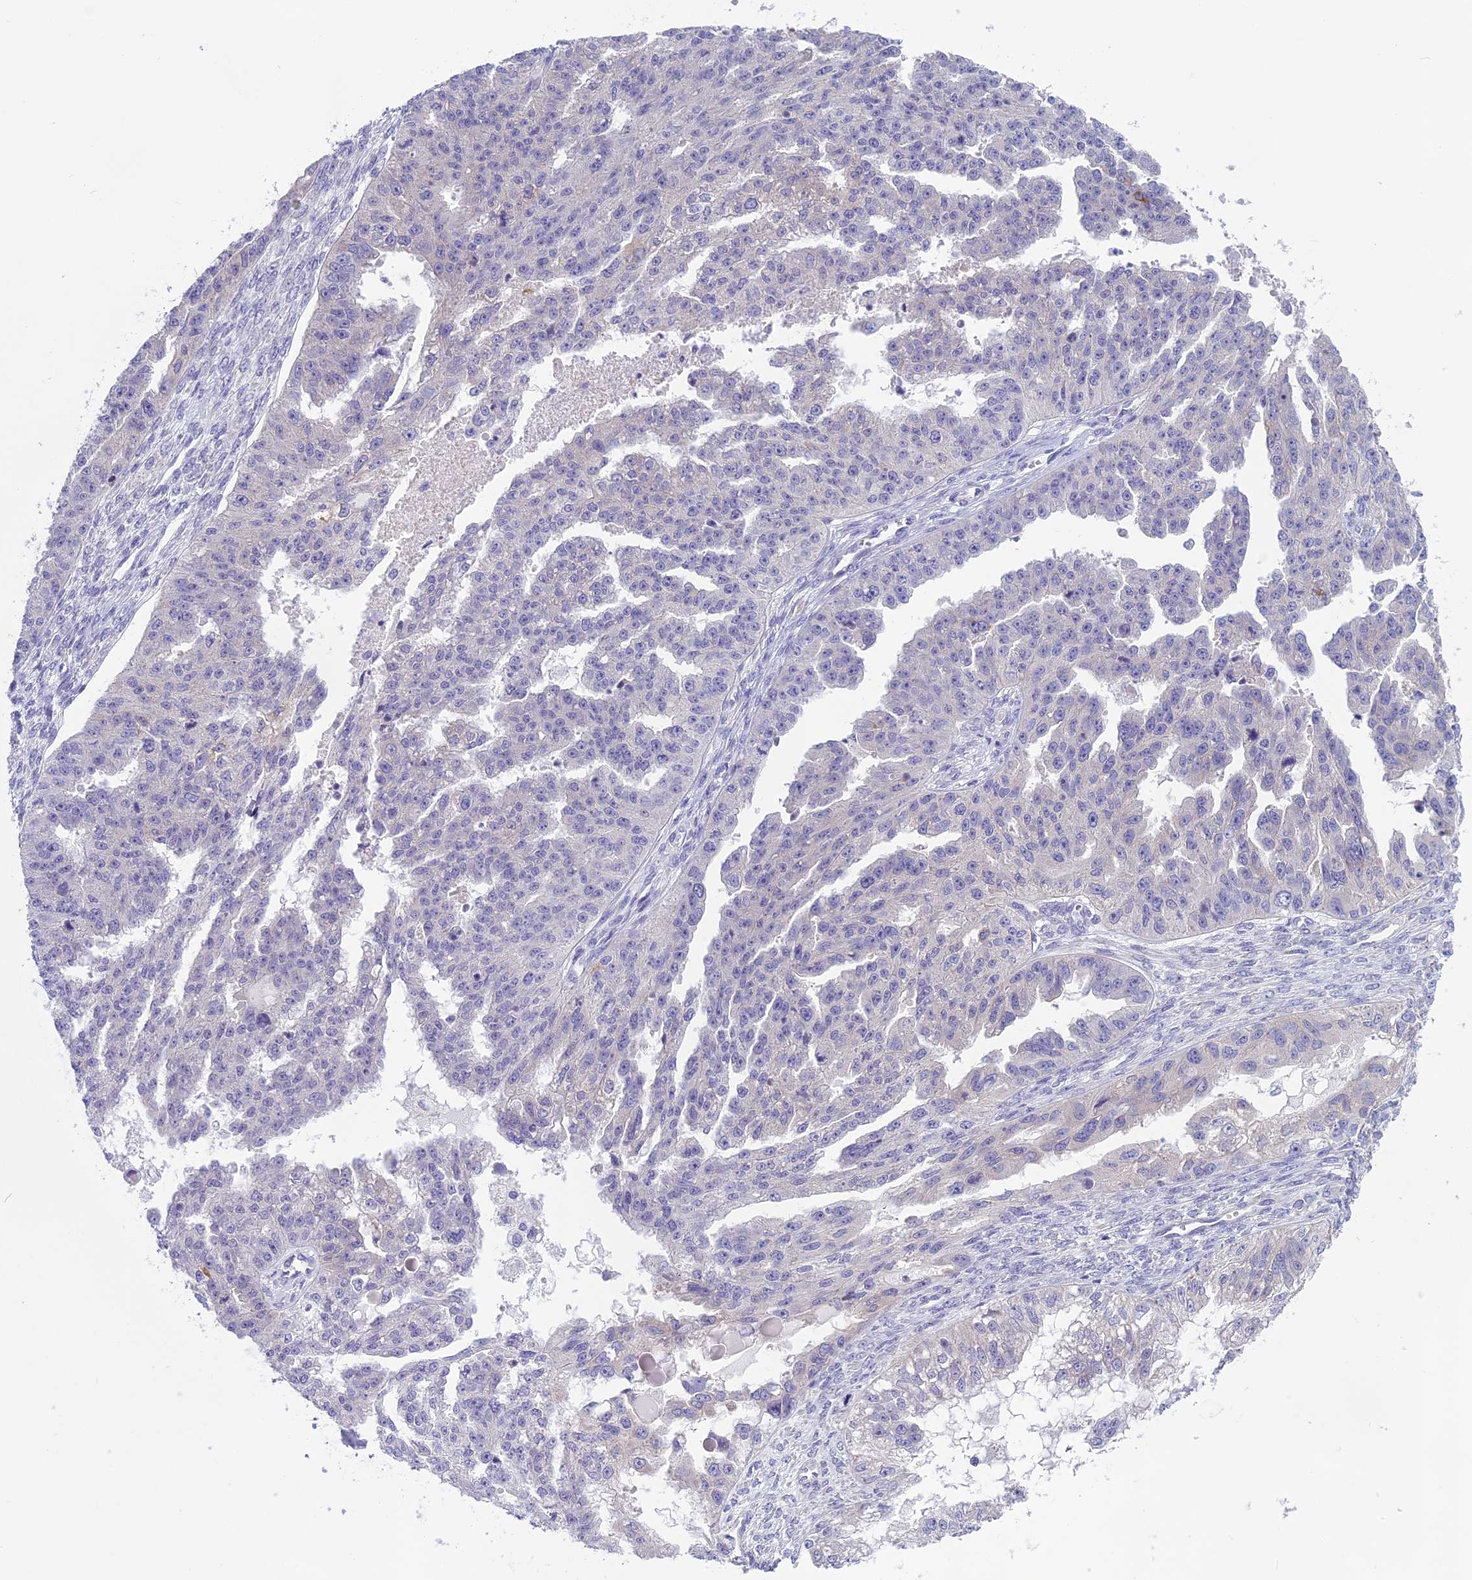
{"staining": {"intensity": "negative", "quantity": "none", "location": "none"}, "tissue": "ovarian cancer", "cell_type": "Tumor cells", "image_type": "cancer", "snomed": [{"axis": "morphology", "description": "Cystadenocarcinoma, serous, NOS"}, {"axis": "topography", "description": "Ovary"}], "caption": "The micrograph shows no significant expression in tumor cells of serous cystadenocarcinoma (ovarian).", "gene": "ARHGEF37", "patient": {"sex": "female", "age": 58}}